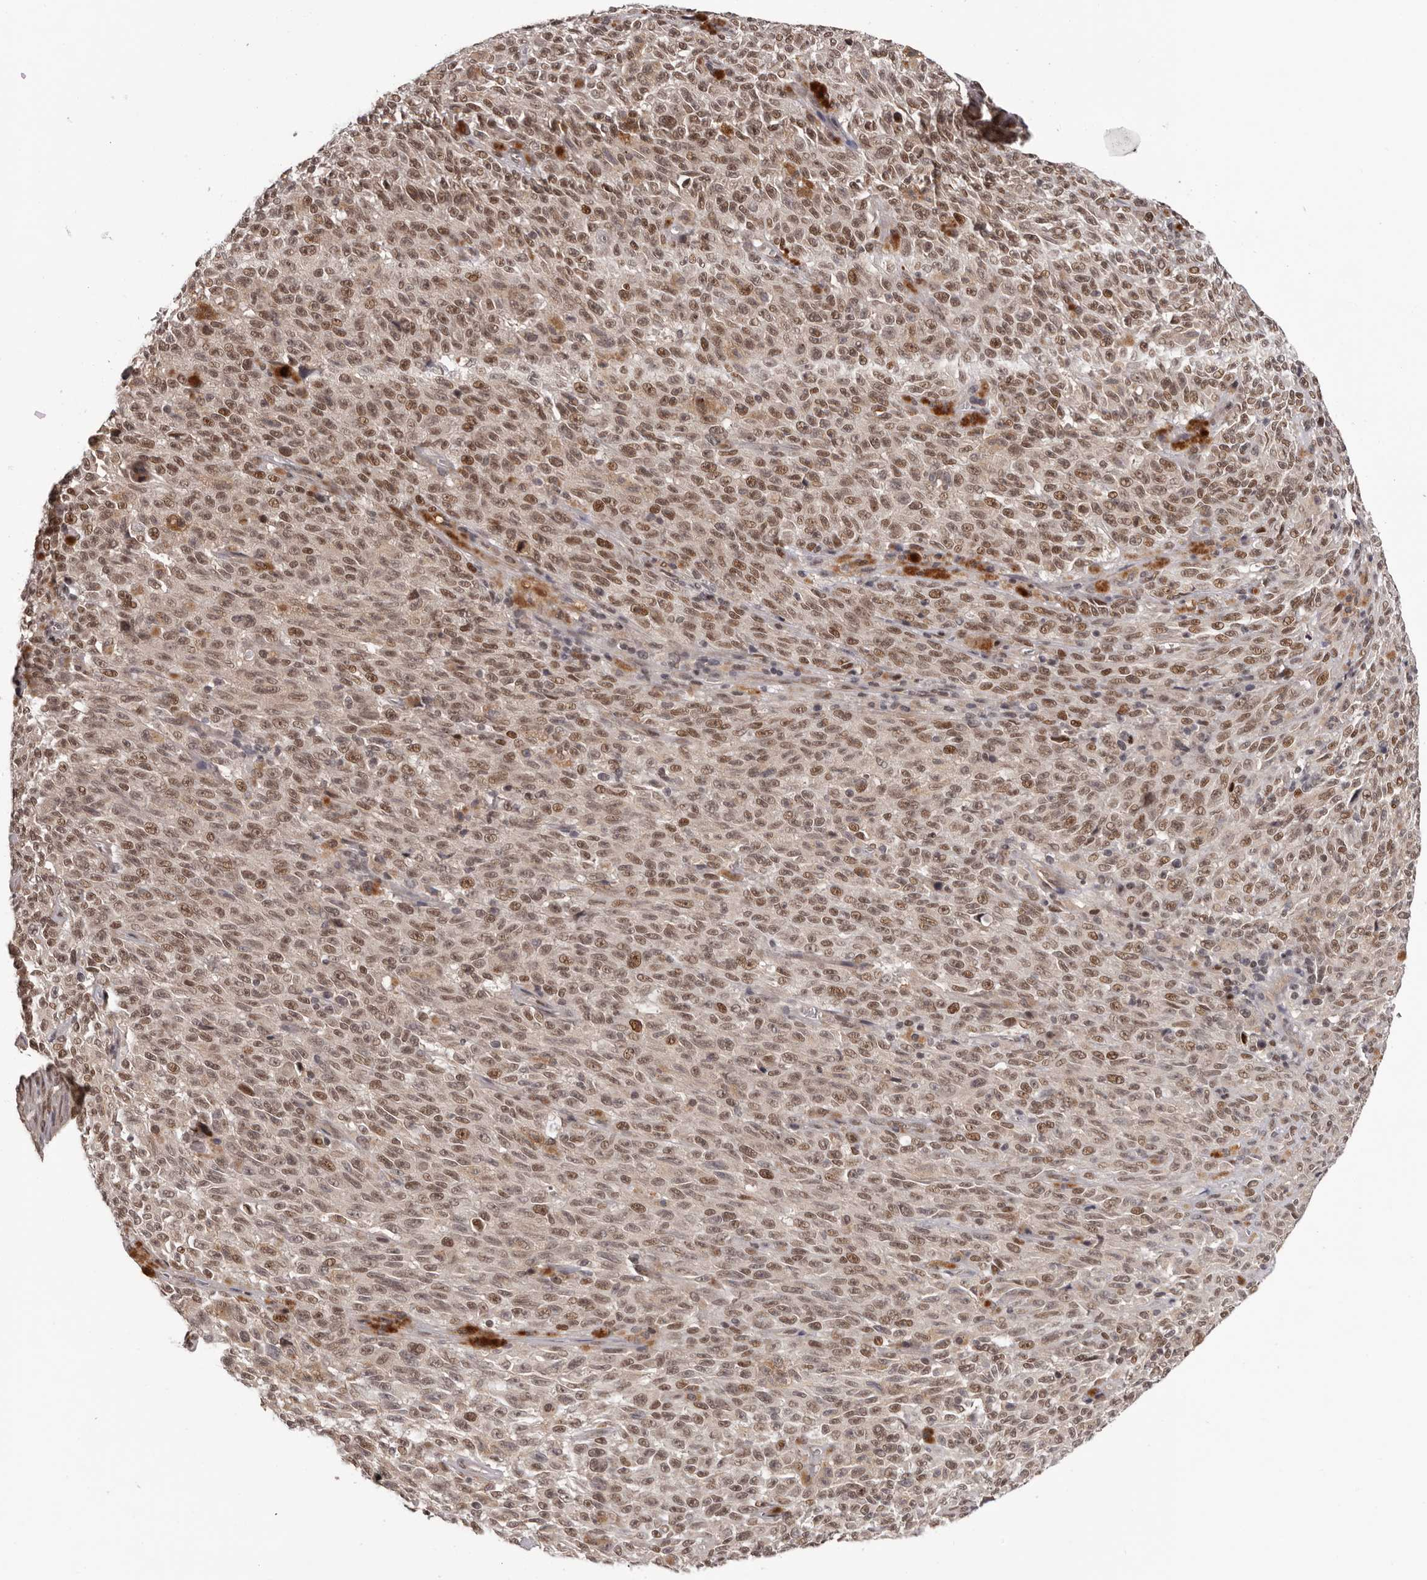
{"staining": {"intensity": "moderate", "quantity": ">75%", "location": "nuclear"}, "tissue": "melanoma", "cell_type": "Tumor cells", "image_type": "cancer", "snomed": [{"axis": "morphology", "description": "Malignant melanoma, NOS"}, {"axis": "topography", "description": "Skin"}], "caption": "There is medium levels of moderate nuclear expression in tumor cells of malignant melanoma, as demonstrated by immunohistochemical staining (brown color).", "gene": "TBX5", "patient": {"sex": "female", "age": 82}}